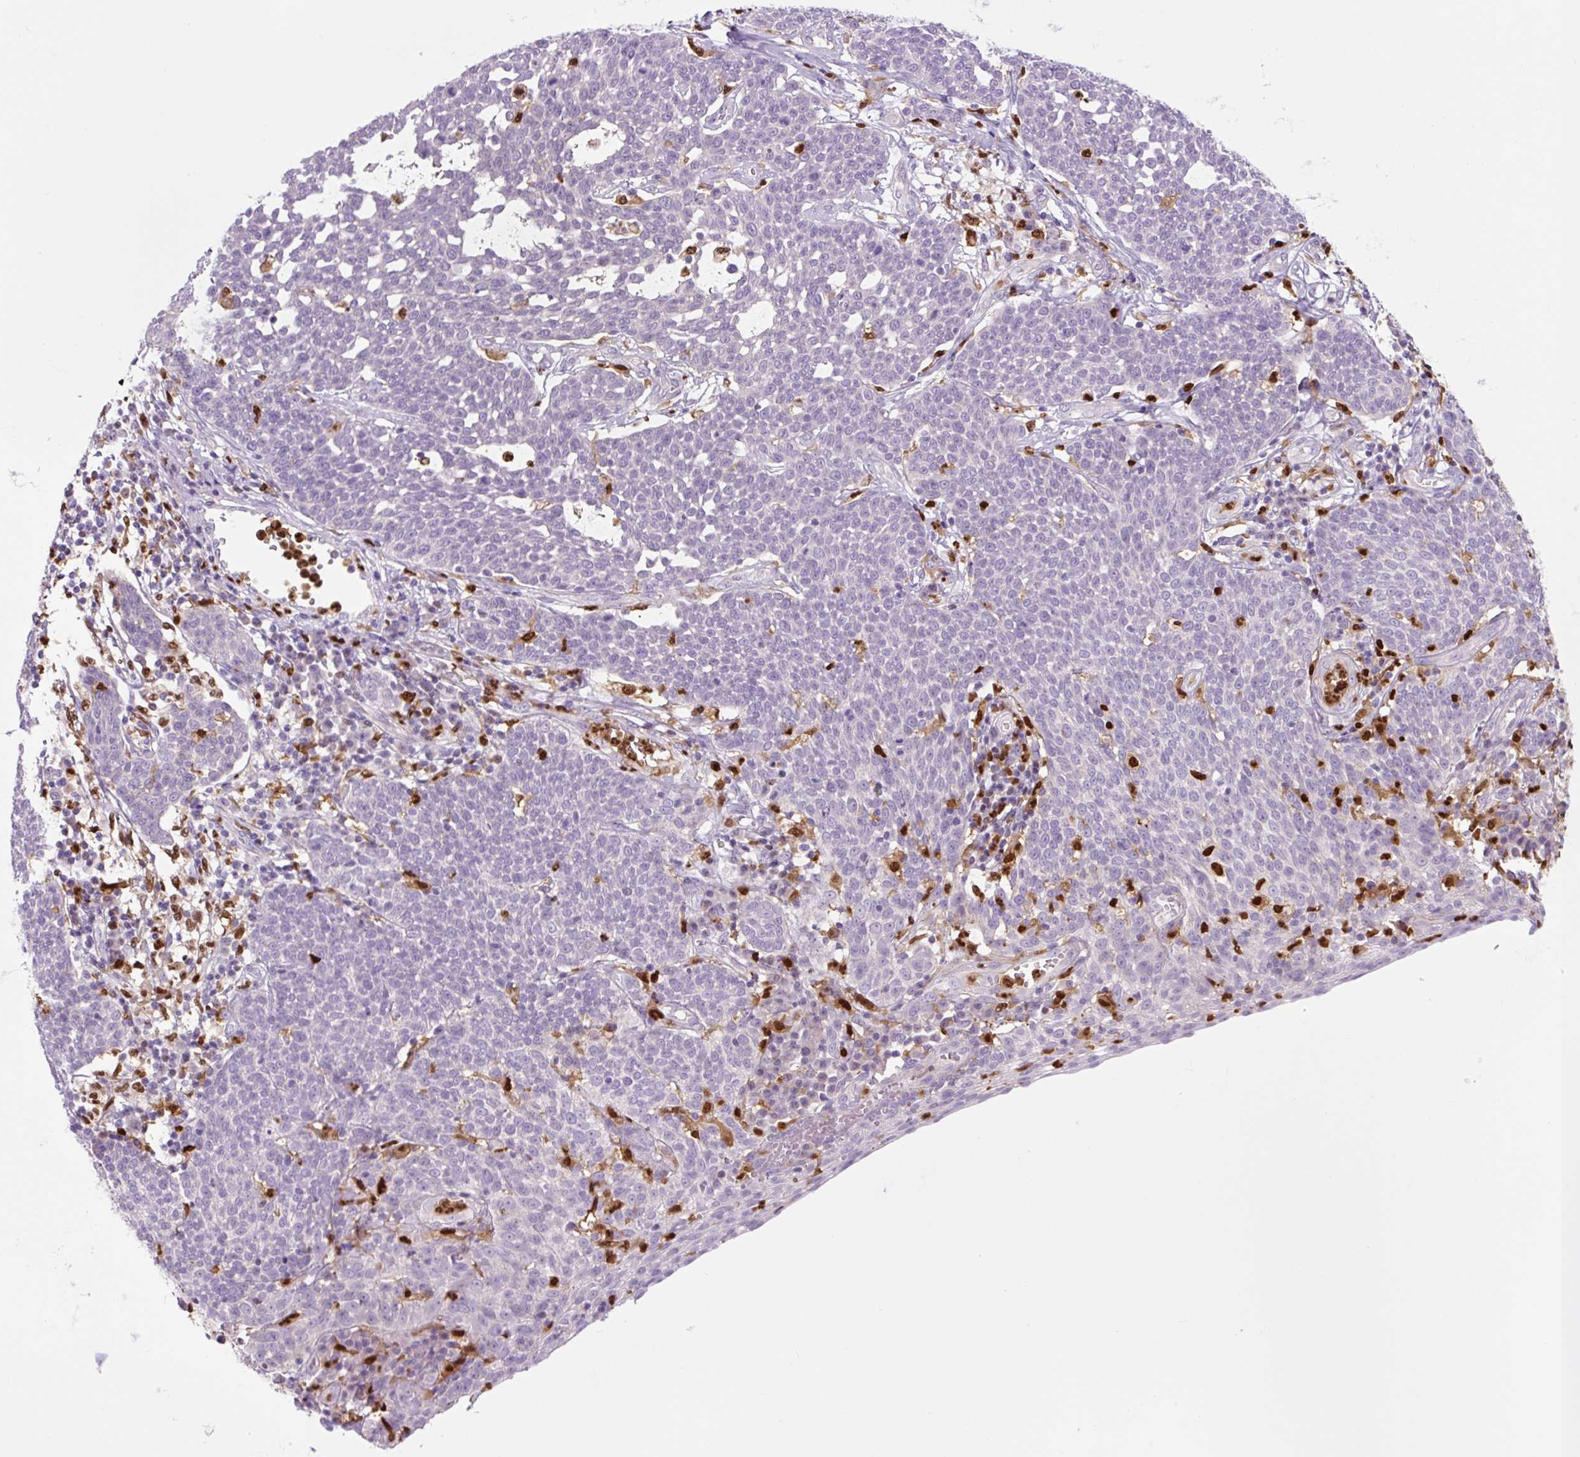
{"staining": {"intensity": "negative", "quantity": "none", "location": "none"}, "tissue": "cervical cancer", "cell_type": "Tumor cells", "image_type": "cancer", "snomed": [{"axis": "morphology", "description": "Squamous cell carcinoma, NOS"}, {"axis": "topography", "description": "Cervix"}], "caption": "High power microscopy photomicrograph of an immunohistochemistry (IHC) image of squamous cell carcinoma (cervical), revealing no significant positivity in tumor cells. Brightfield microscopy of IHC stained with DAB (brown) and hematoxylin (blue), captured at high magnification.", "gene": "SPI1", "patient": {"sex": "female", "age": 34}}